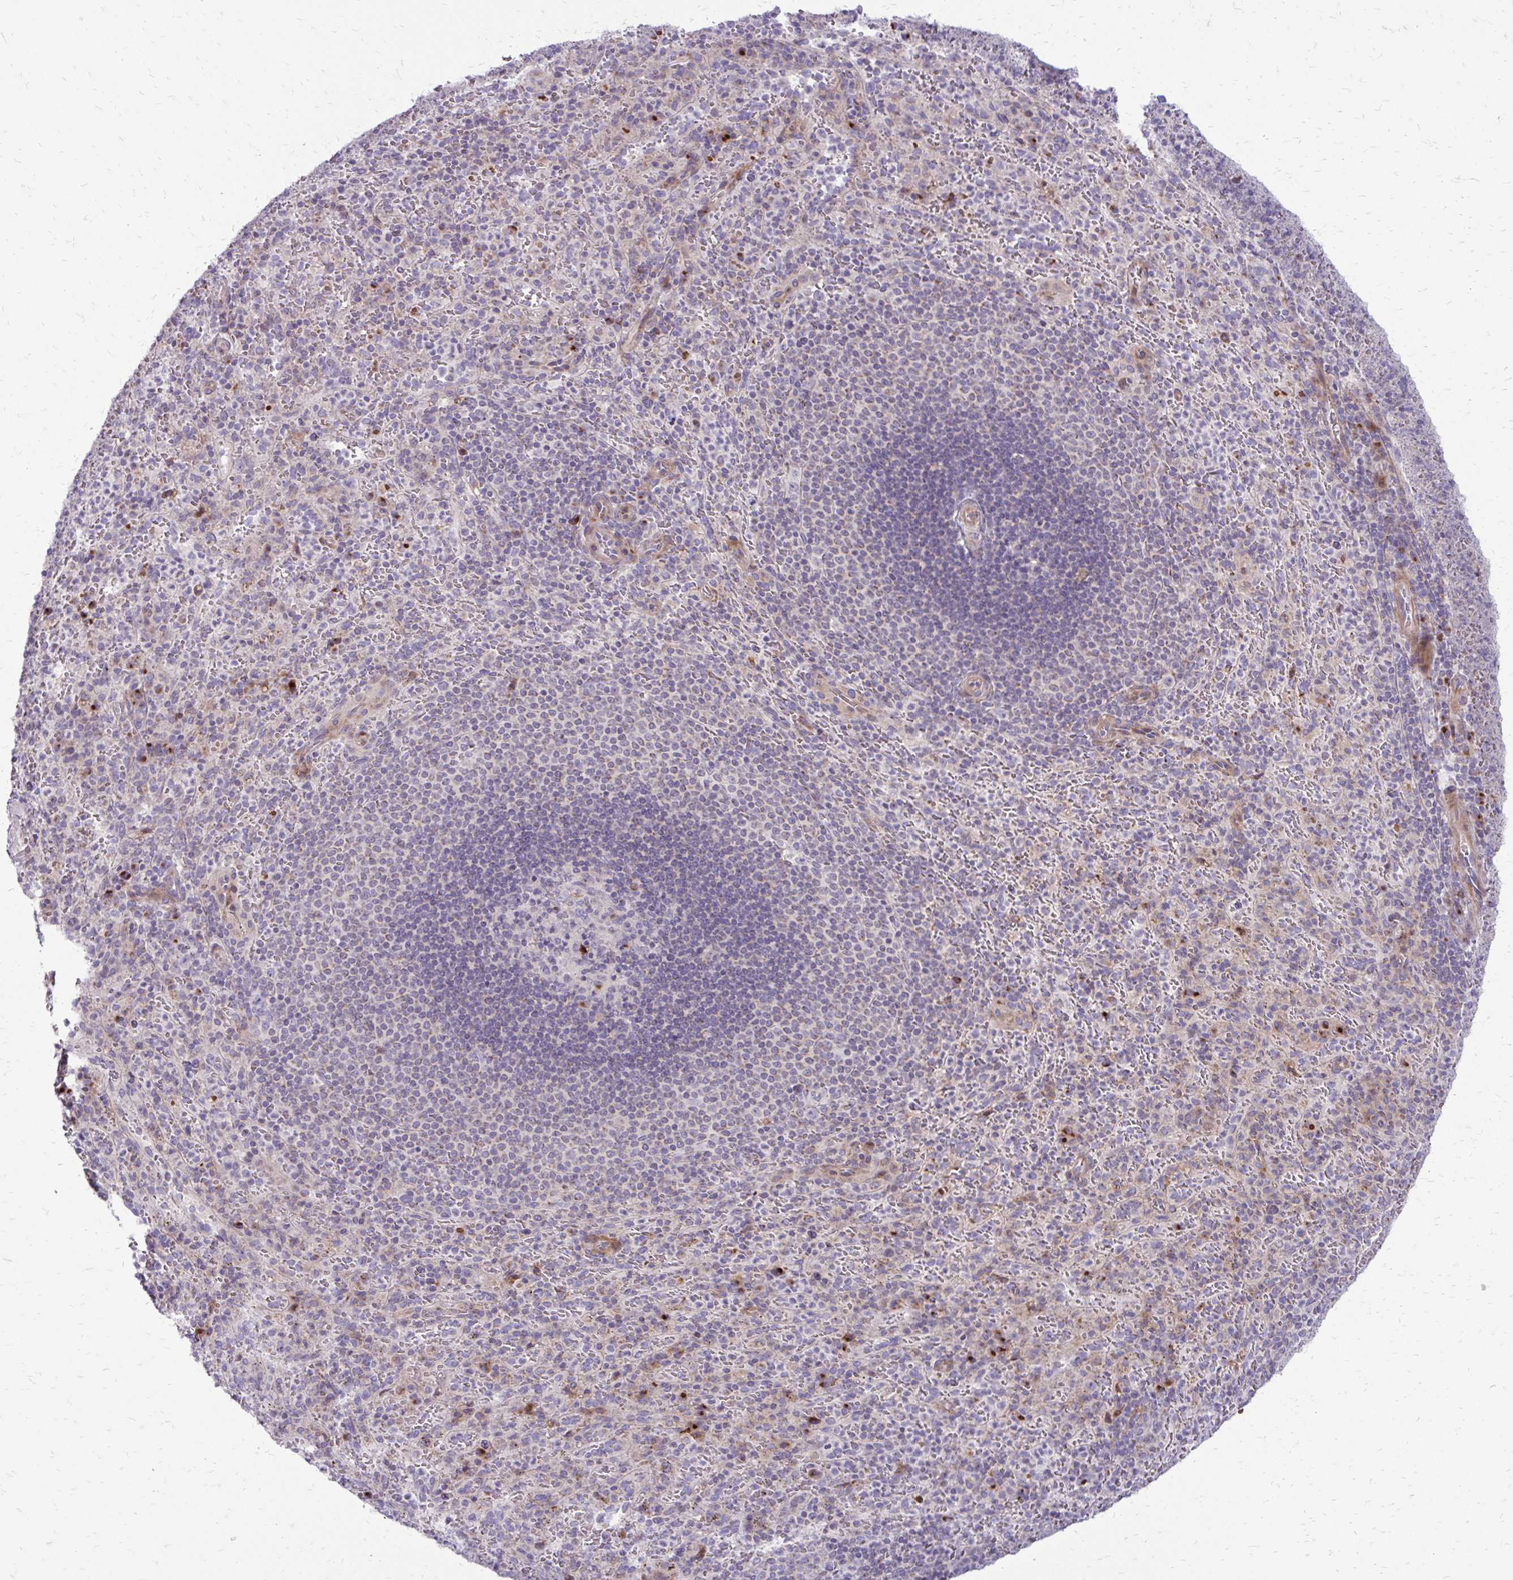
{"staining": {"intensity": "negative", "quantity": "none", "location": "none"}, "tissue": "spleen", "cell_type": "Cells in red pulp", "image_type": "normal", "snomed": [{"axis": "morphology", "description": "Normal tissue, NOS"}, {"axis": "topography", "description": "Spleen"}], "caption": "Cells in red pulp show no significant expression in benign spleen. (IHC, brightfield microscopy, high magnification).", "gene": "FUNDC2", "patient": {"sex": "male", "age": 57}}